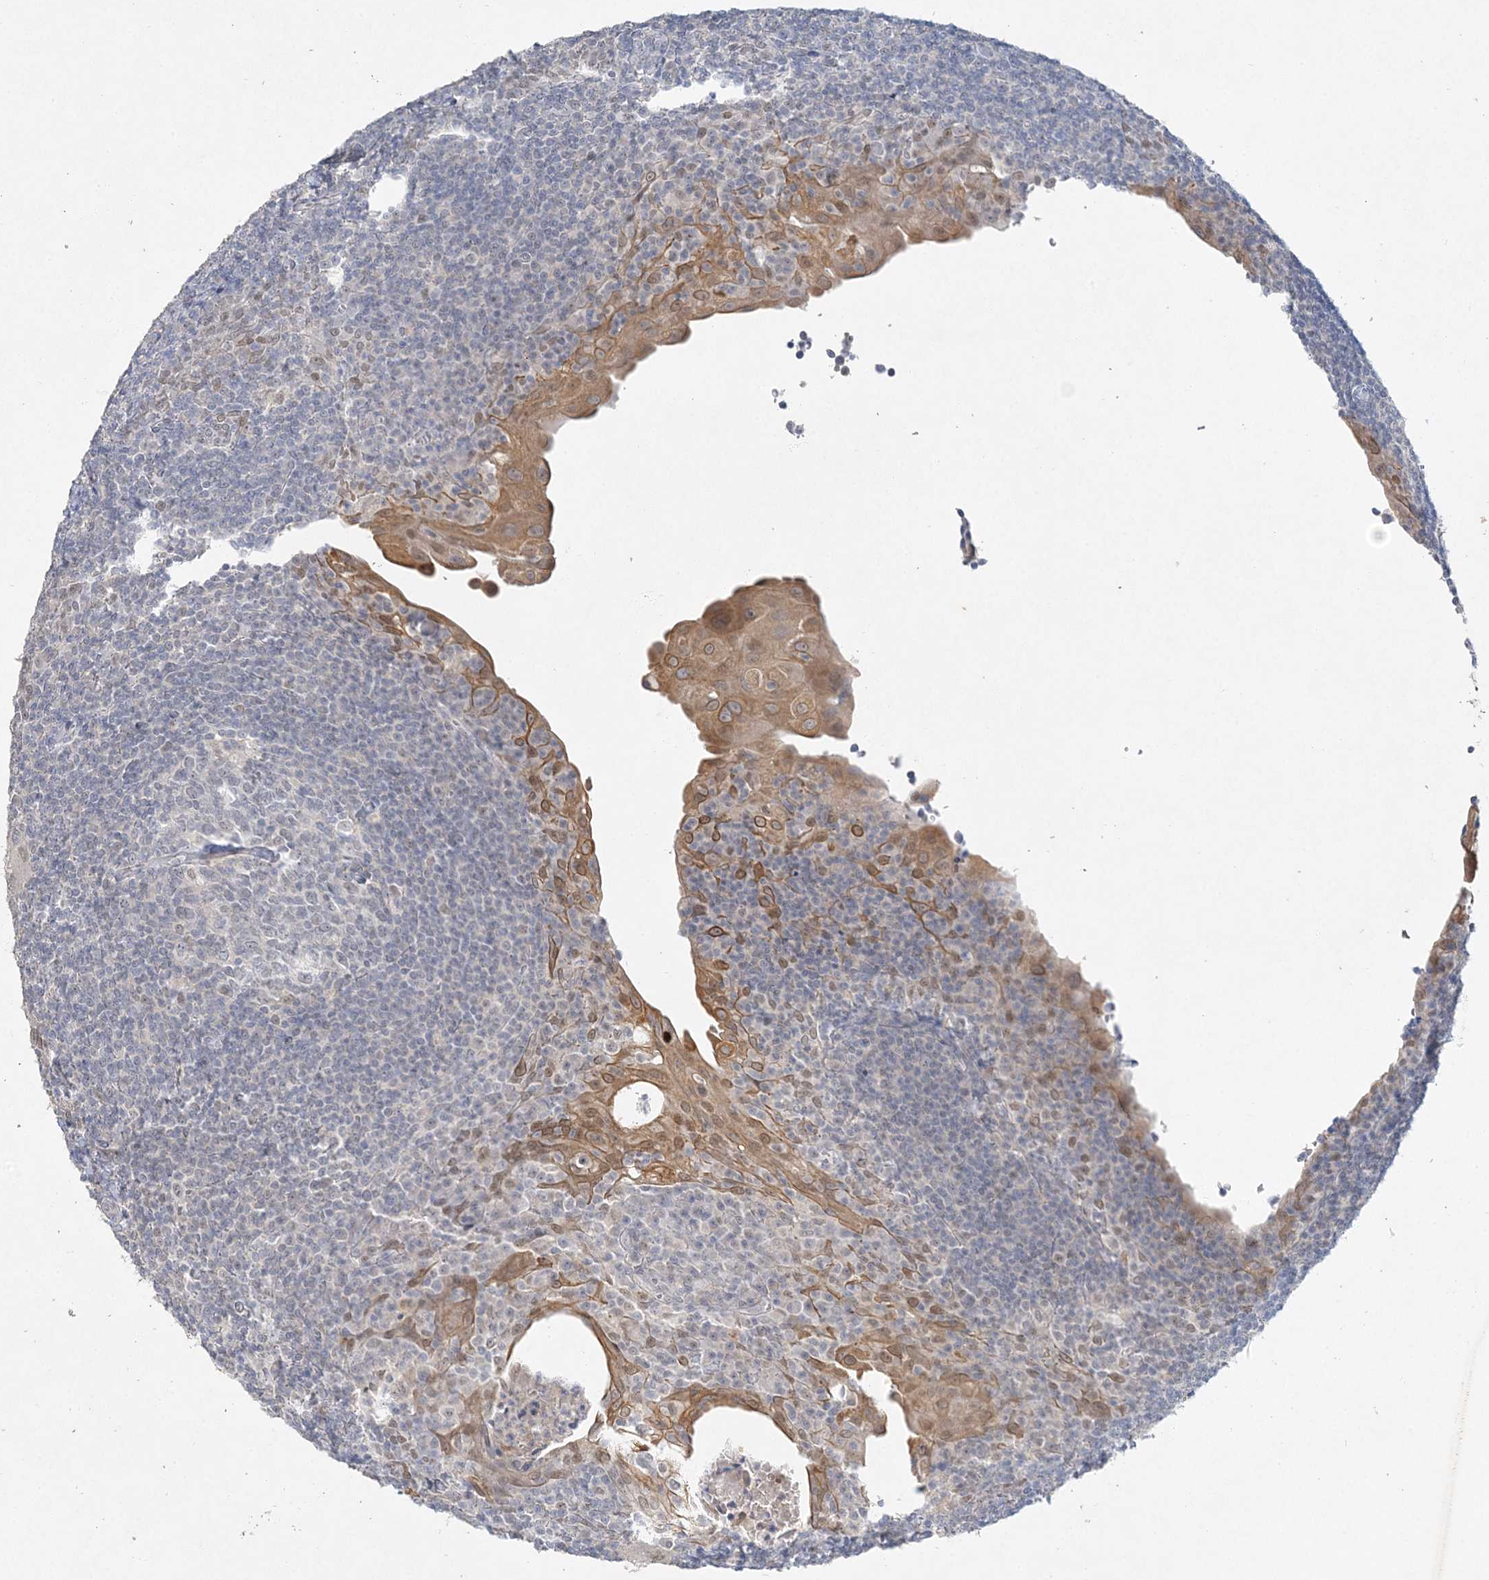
{"staining": {"intensity": "negative", "quantity": "none", "location": "none"}, "tissue": "tonsil", "cell_type": "Germinal center cells", "image_type": "normal", "snomed": [{"axis": "morphology", "description": "Normal tissue, NOS"}, {"axis": "topography", "description": "Tonsil"}], "caption": "The histopathology image reveals no significant positivity in germinal center cells of tonsil.", "gene": "MAT2B", "patient": {"sex": "male", "age": 37}}